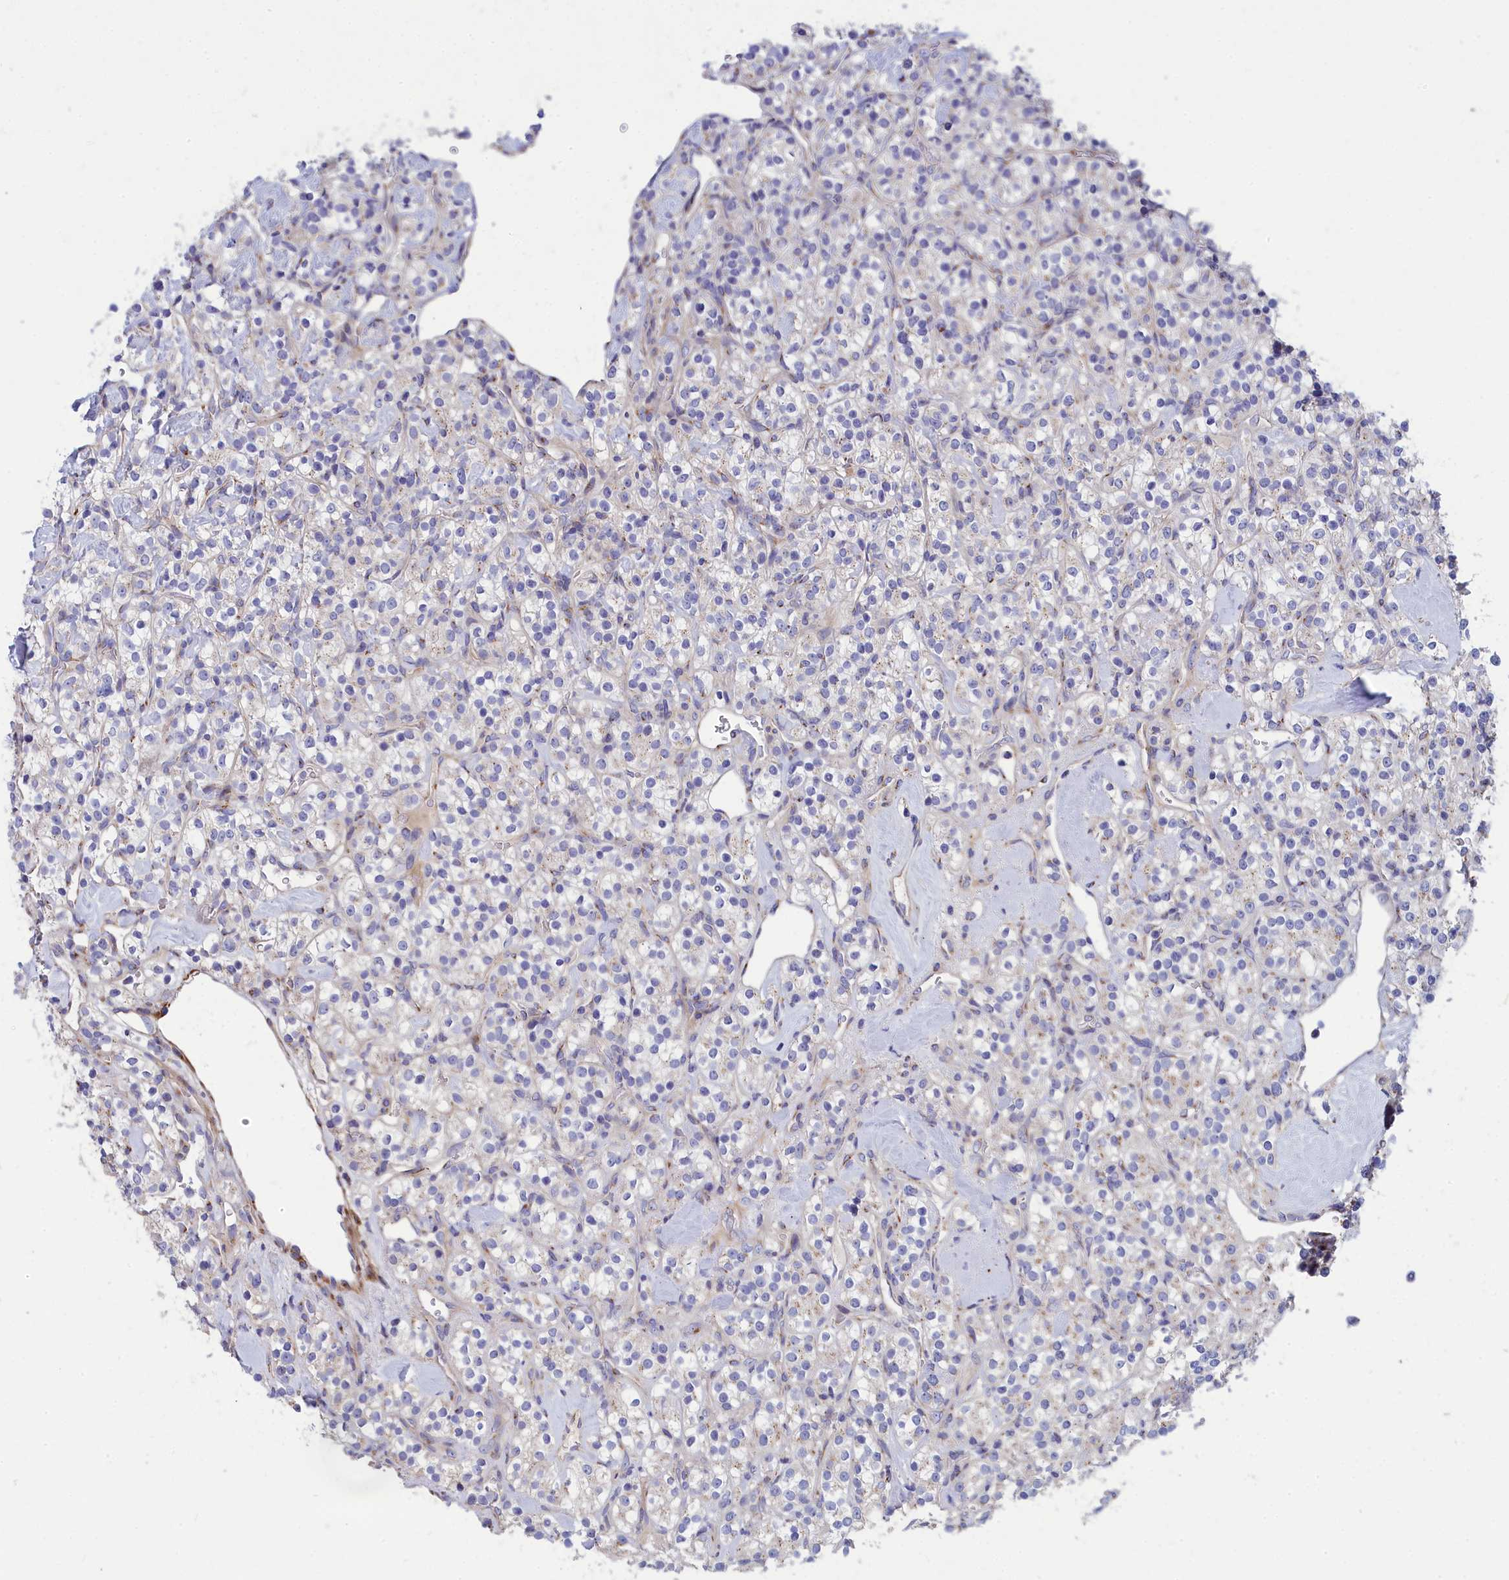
{"staining": {"intensity": "negative", "quantity": "none", "location": "none"}, "tissue": "renal cancer", "cell_type": "Tumor cells", "image_type": "cancer", "snomed": [{"axis": "morphology", "description": "Adenocarcinoma, NOS"}, {"axis": "topography", "description": "Kidney"}], "caption": "Protein analysis of adenocarcinoma (renal) exhibits no significant expression in tumor cells.", "gene": "TUBGCP4", "patient": {"sex": "male", "age": 77}}